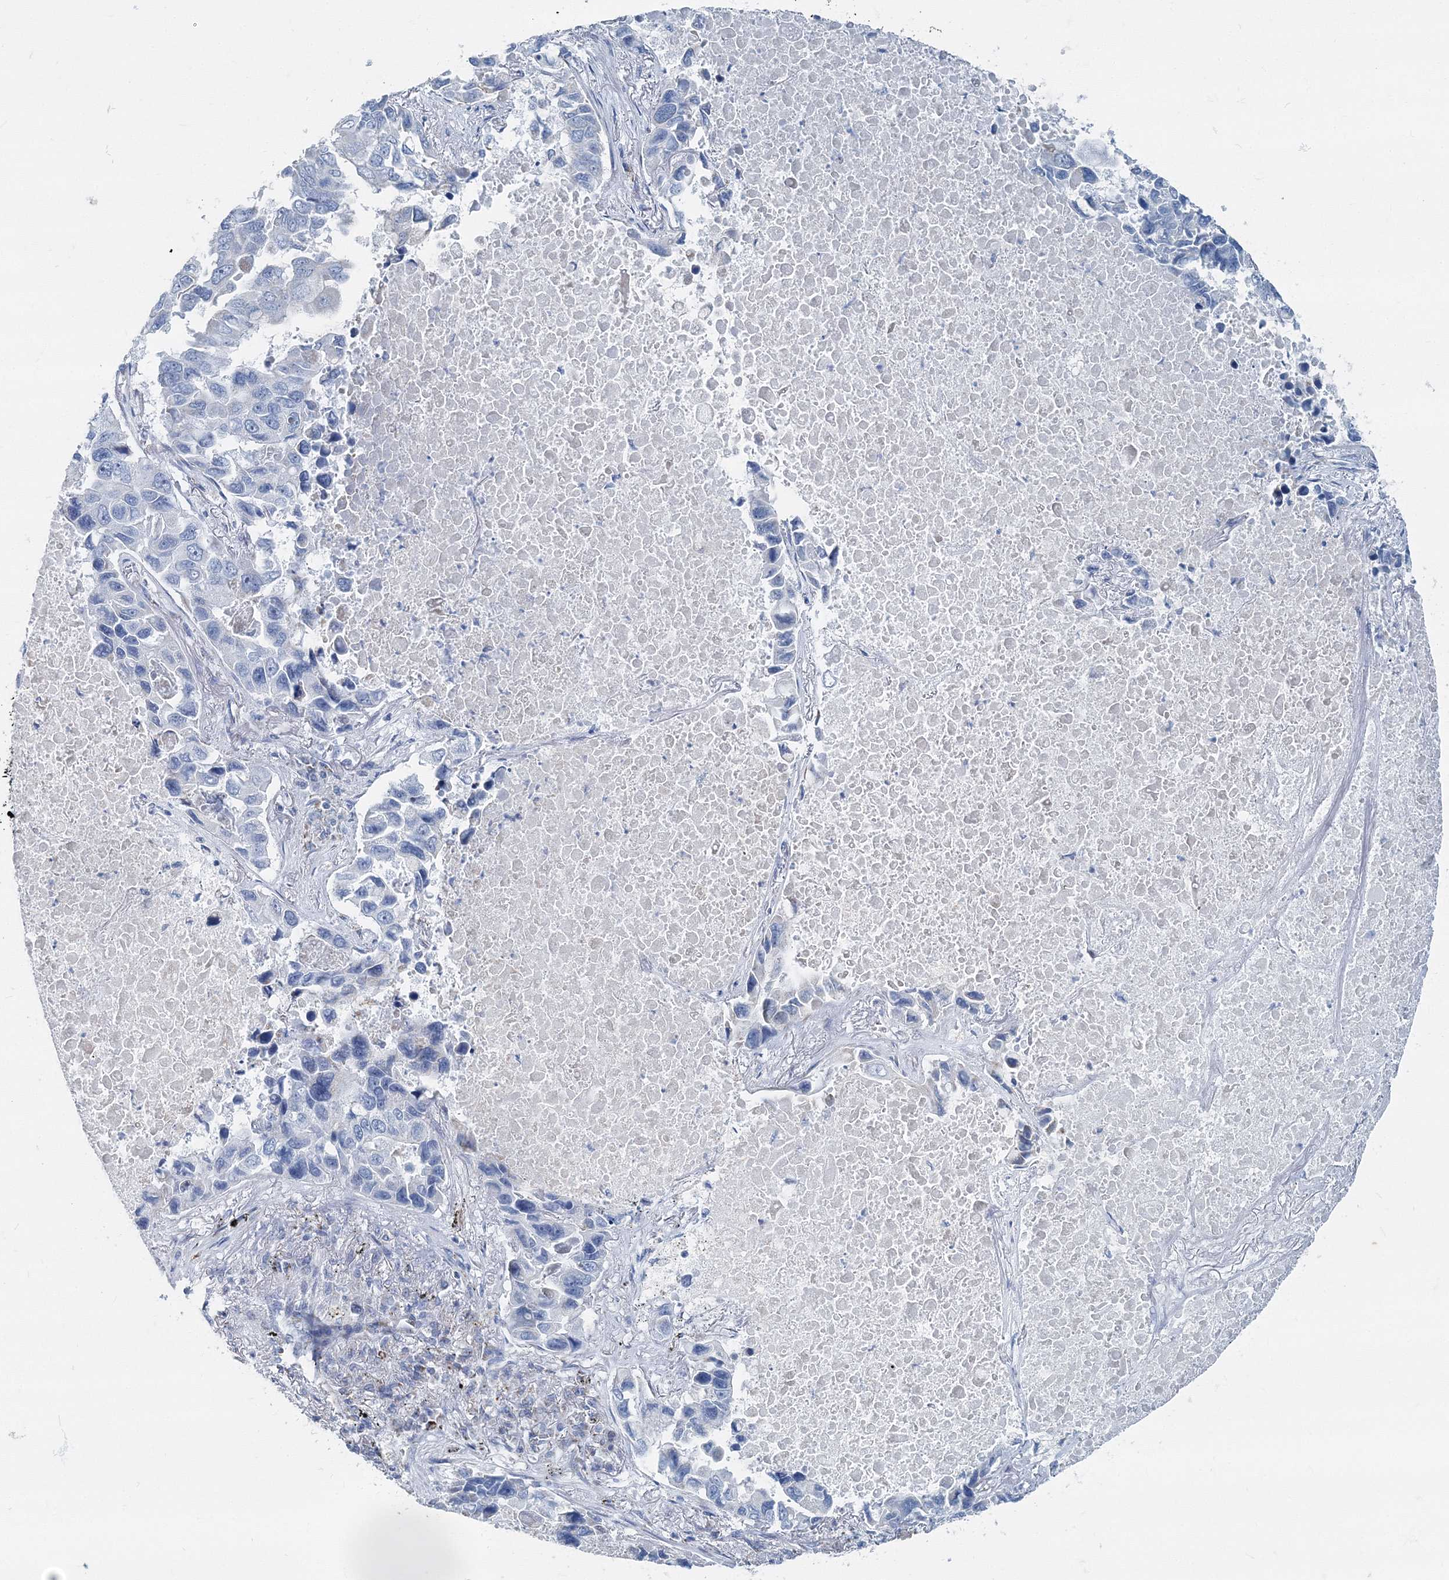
{"staining": {"intensity": "negative", "quantity": "none", "location": "none"}, "tissue": "lung cancer", "cell_type": "Tumor cells", "image_type": "cancer", "snomed": [{"axis": "morphology", "description": "Adenocarcinoma, NOS"}, {"axis": "topography", "description": "Lung"}], "caption": "Immunohistochemical staining of human adenocarcinoma (lung) reveals no significant positivity in tumor cells.", "gene": "GABARAPL2", "patient": {"sex": "male", "age": 64}}